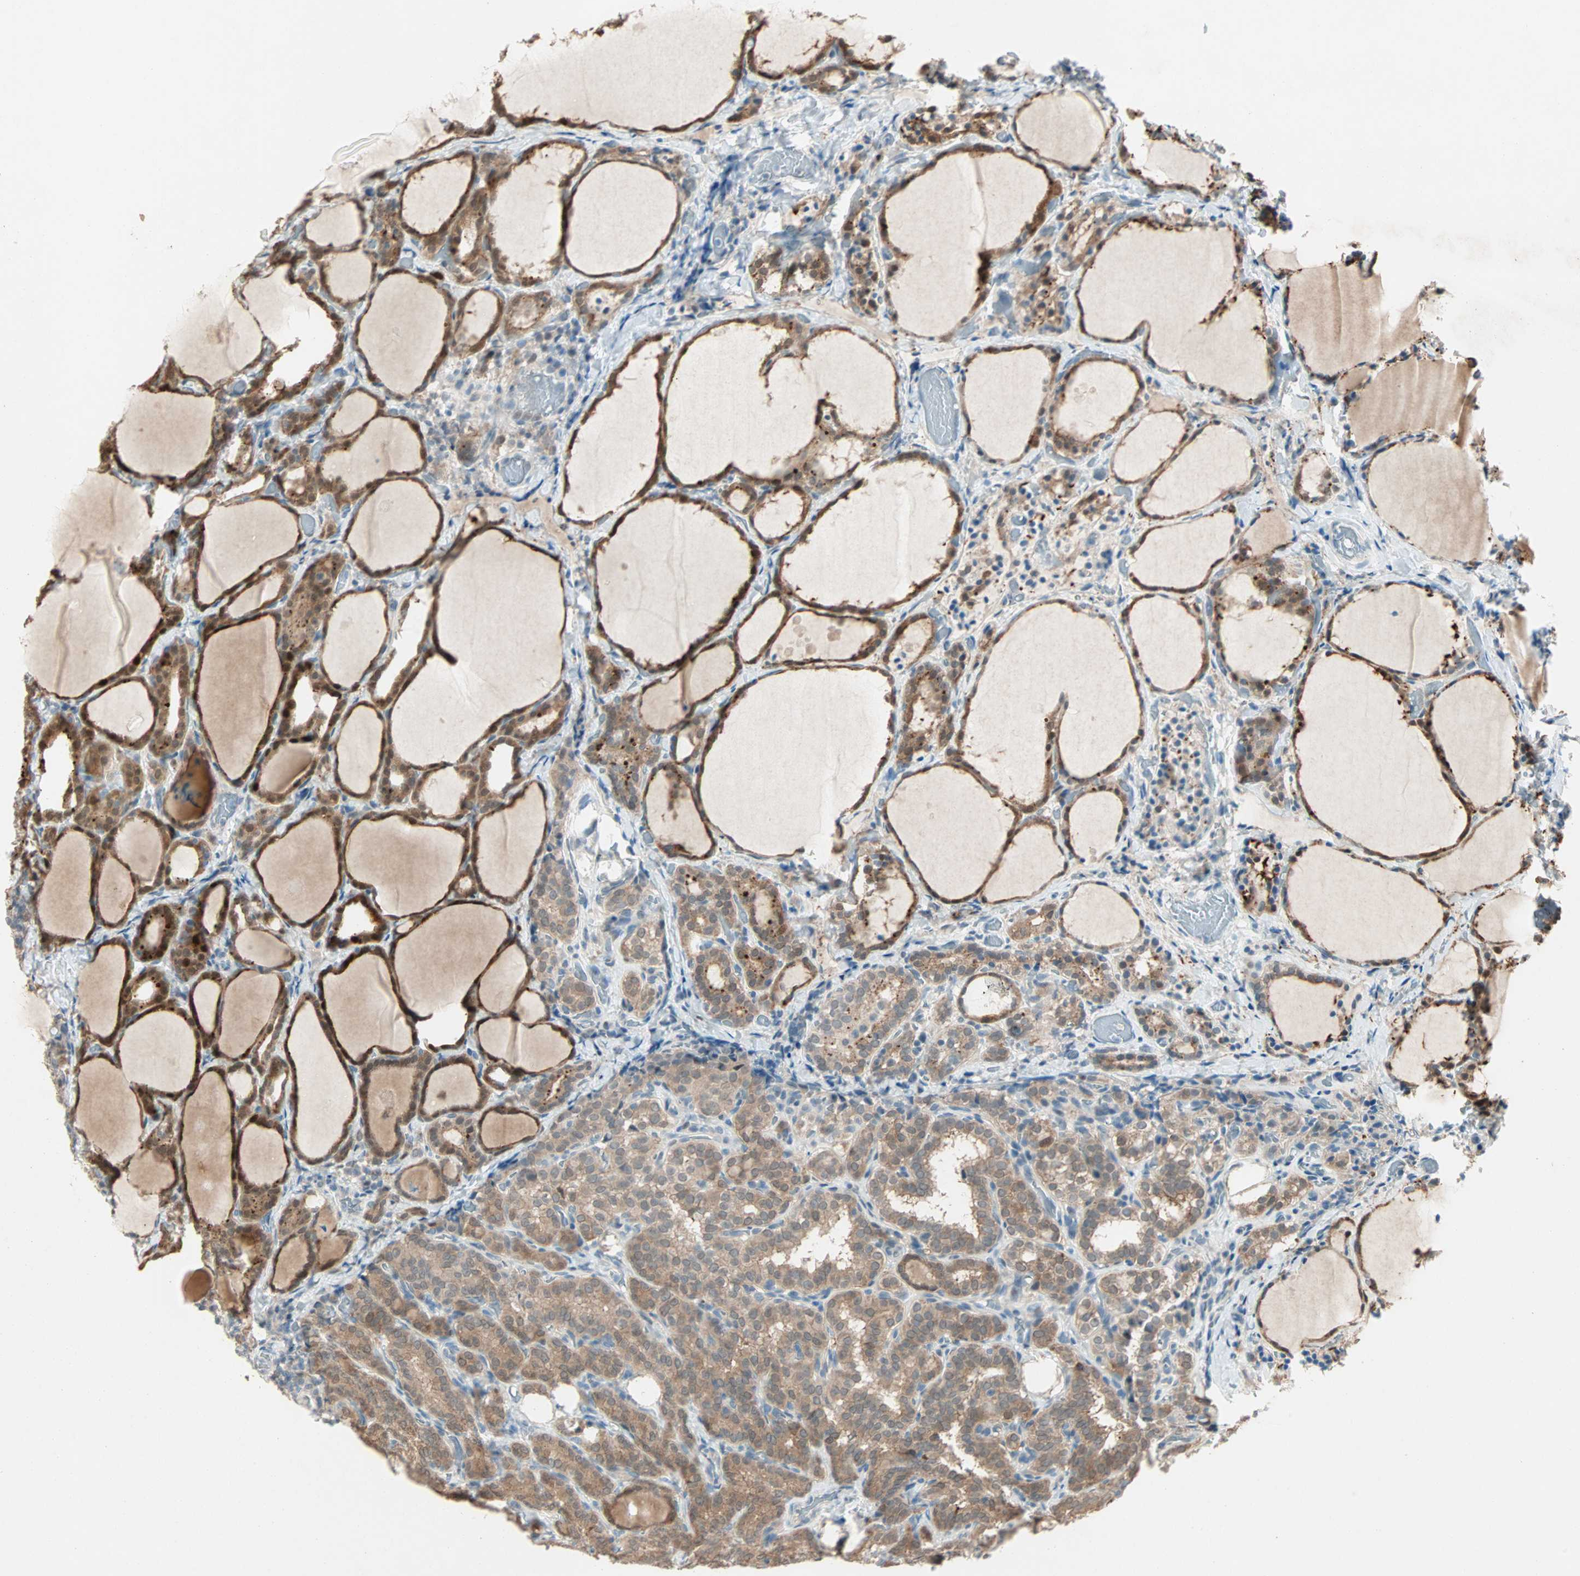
{"staining": {"intensity": "moderate", "quantity": ">75%", "location": "cytoplasmic/membranous,nuclear"}, "tissue": "thyroid cancer", "cell_type": "Tumor cells", "image_type": "cancer", "snomed": [{"axis": "morphology", "description": "Normal tissue, NOS"}, {"axis": "morphology", "description": "Papillary adenocarcinoma, NOS"}, {"axis": "topography", "description": "Thyroid gland"}], "caption": "A histopathology image of papillary adenocarcinoma (thyroid) stained for a protein exhibits moderate cytoplasmic/membranous and nuclear brown staining in tumor cells. (brown staining indicates protein expression, while blue staining denotes nuclei).", "gene": "RTL6", "patient": {"sex": "female", "age": 30}}